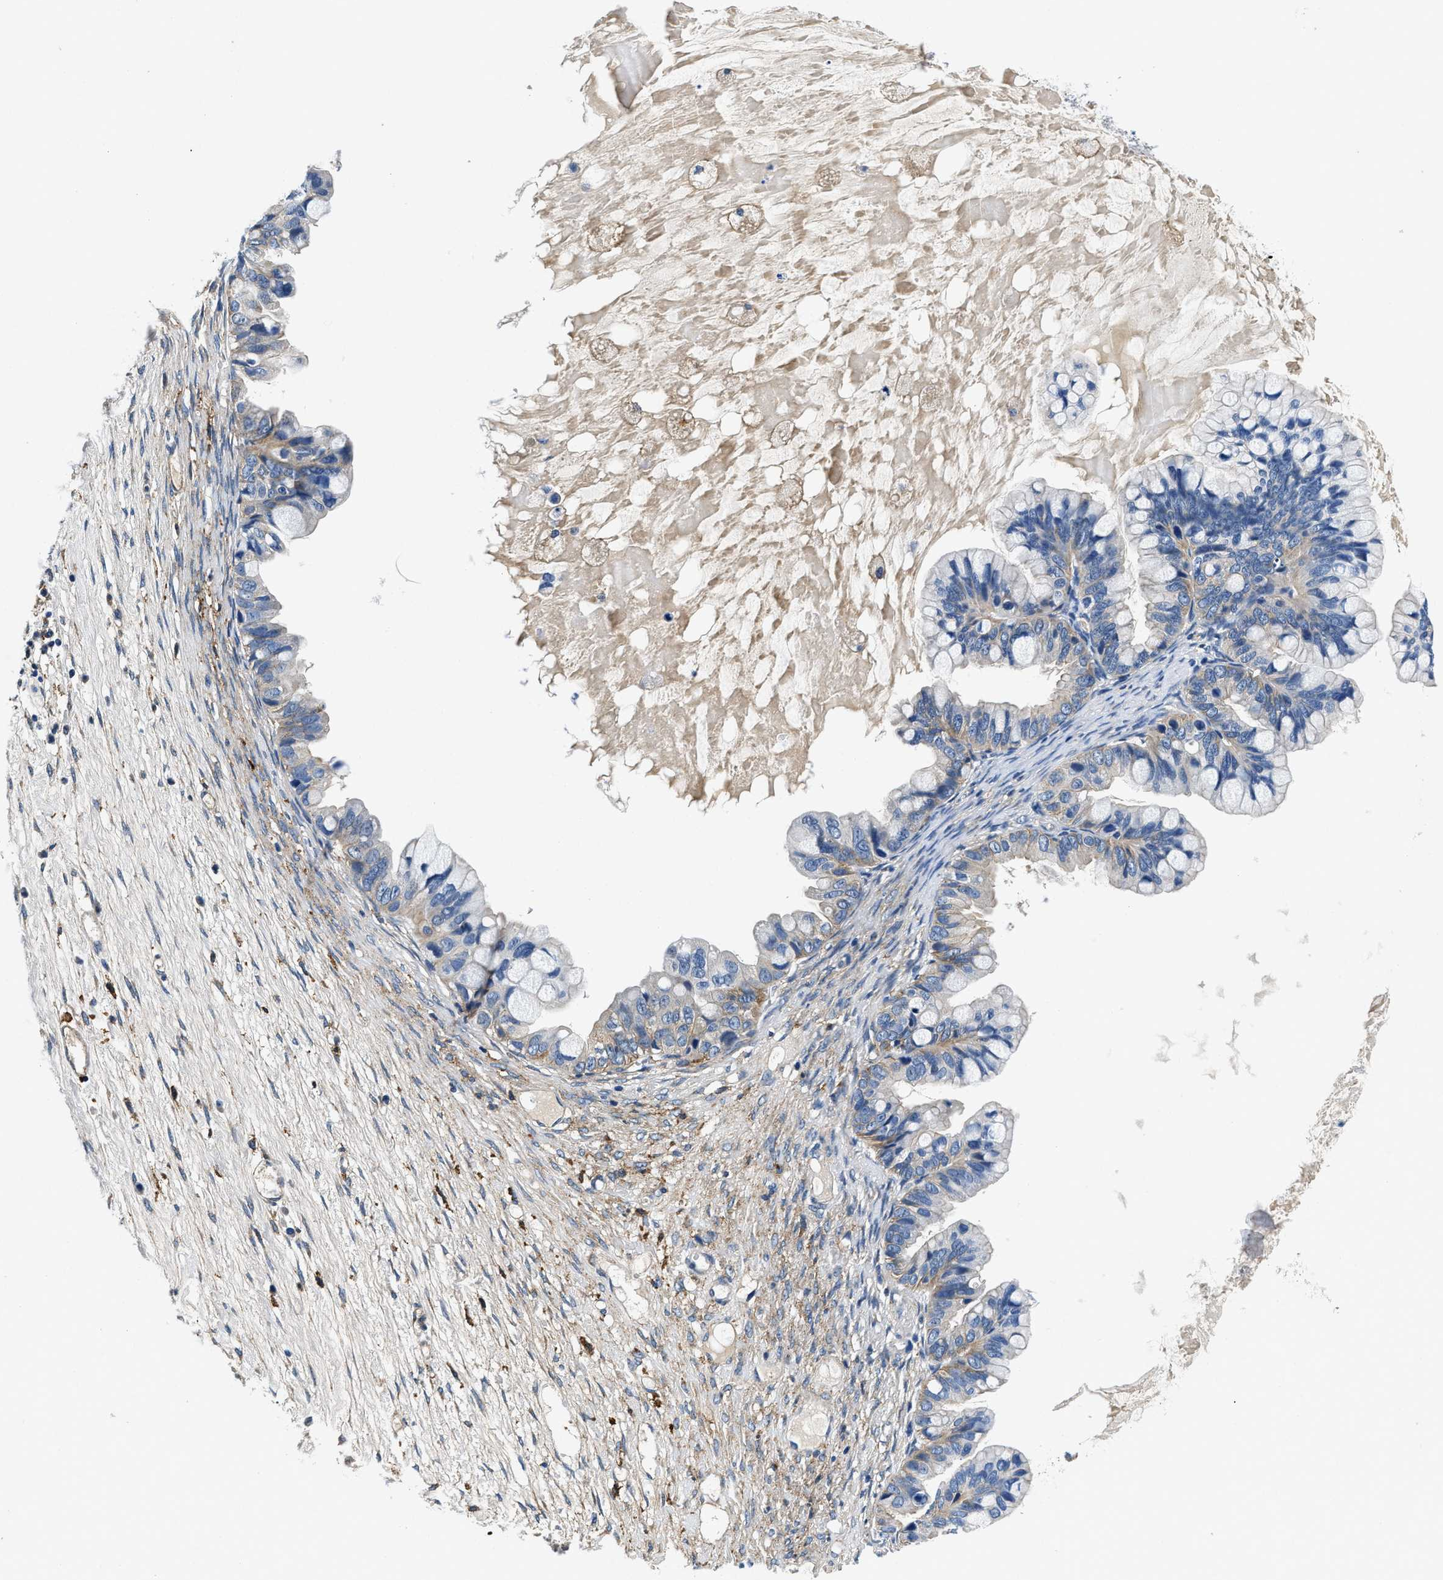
{"staining": {"intensity": "weak", "quantity": "<25%", "location": "cytoplasmic/membranous"}, "tissue": "ovarian cancer", "cell_type": "Tumor cells", "image_type": "cancer", "snomed": [{"axis": "morphology", "description": "Cystadenocarcinoma, mucinous, NOS"}, {"axis": "topography", "description": "Ovary"}], "caption": "IHC of human ovarian mucinous cystadenocarcinoma displays no expression in tumor cells. Brightfield microscopy of immunohistochemistry (IHC) stained with DAB (brown) and hematoxylin (blue), captured at high magnification.", "gene": "ZFAND3", "patient": {"sex": "female", "age": 80}}